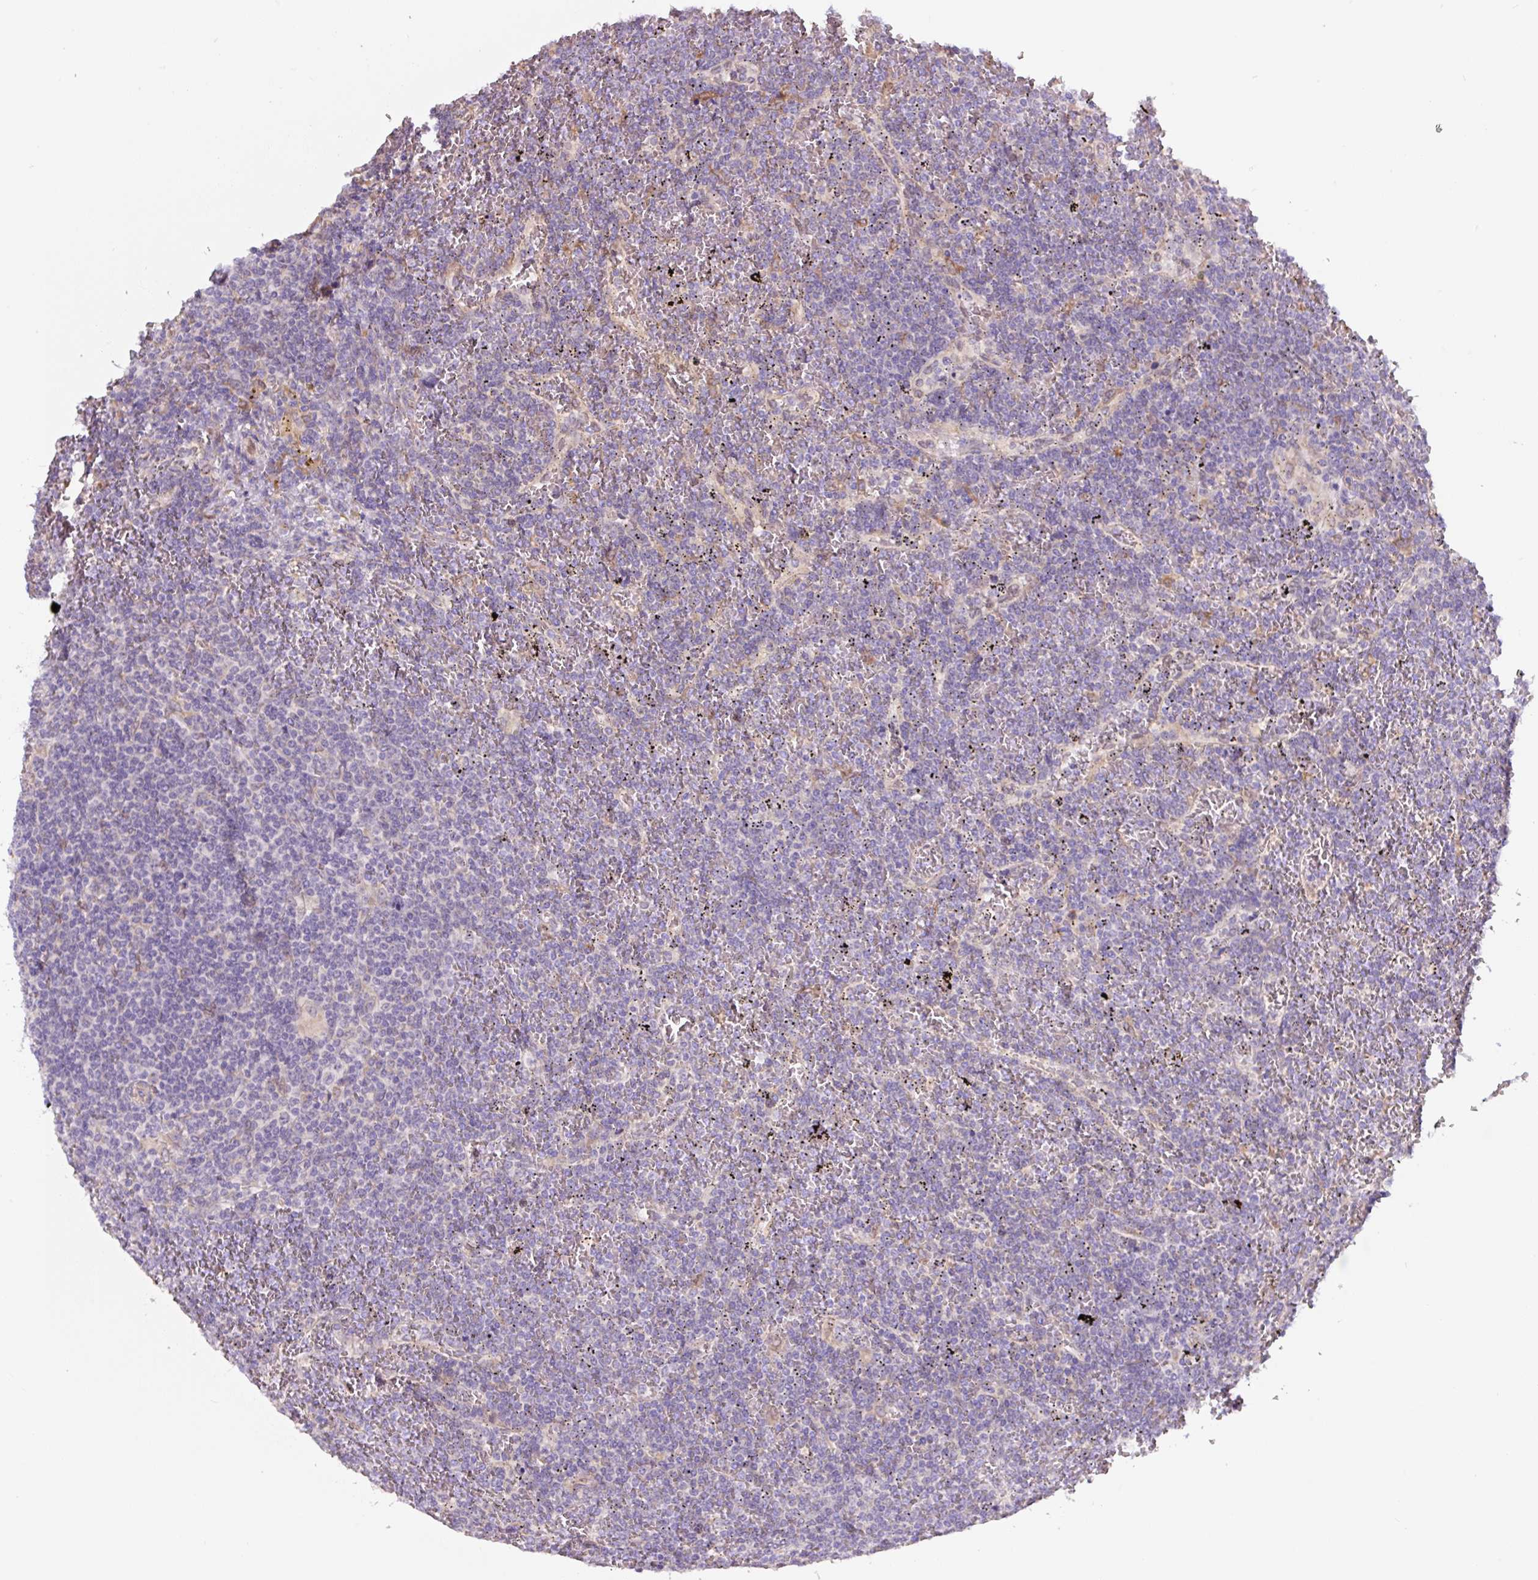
{"staining": {"intensity": "negative", "quantity": "none", "location": "none"}, "tissue": "lymphoma", "cell_type": "Tumor cells", "image_type": "cancer", "snomed": [{"axis": "morphology", "description": "Malignant lymphoma, non-Hodgkin's type, Low grade"}, {"axis": "topography", "description": "Spleen"}], "caption": "Tumor cells are negative for brown protein staining in malignant lymphoma, non-Hodgkin's type (low-grade).", "gene": "ASRGL1", "patient": {"sex": "female", "age": 19}}